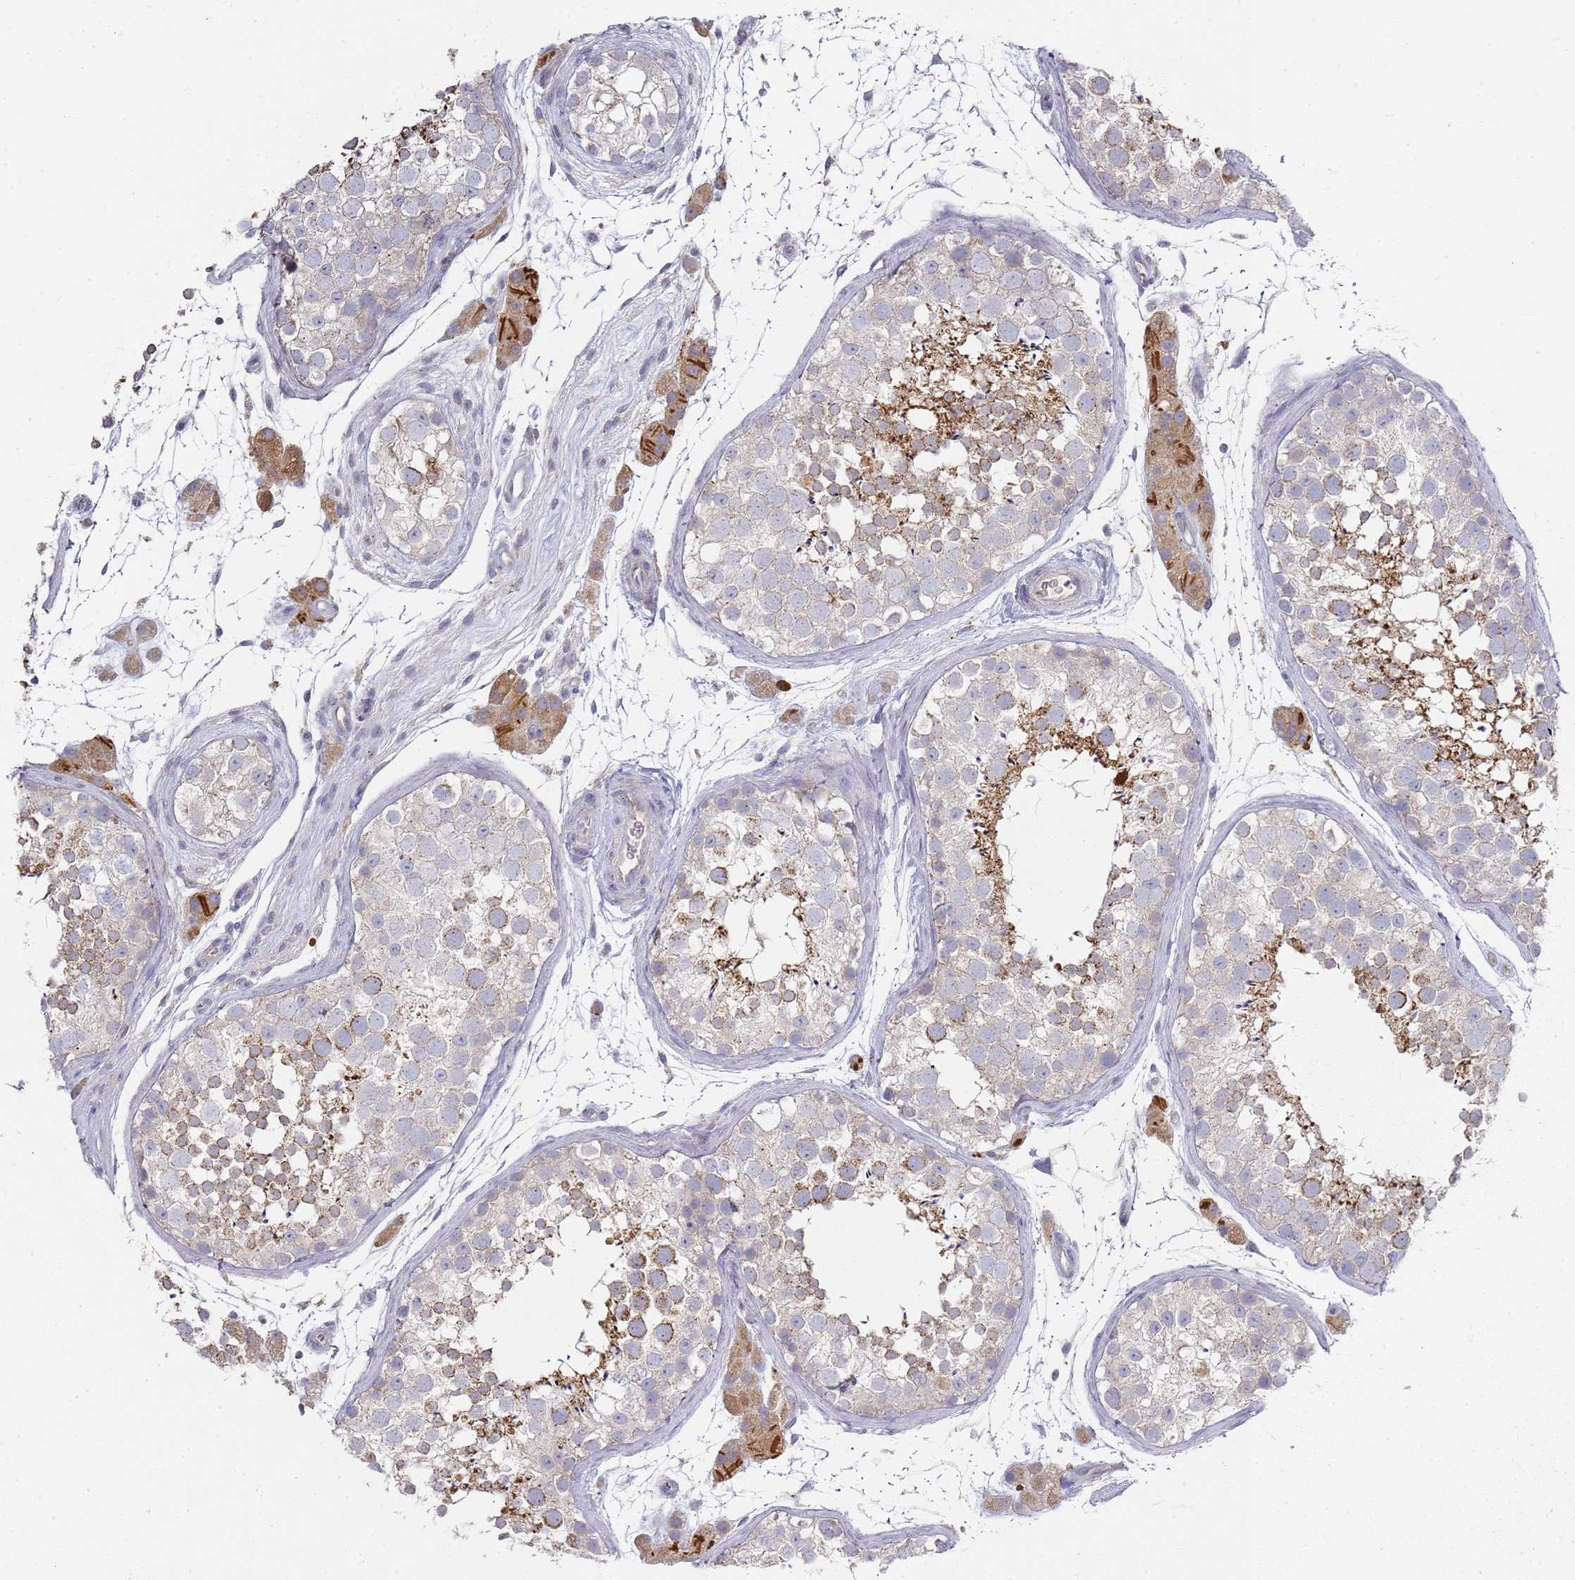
{"staining": {"intensity": "strong", "quantity": "<25%", "location": "cytoplasmic/membranous"}, "tissue": "testis", "cell_type": "Cells in seminiferous ducts", "image_type": "normal", "snomed": [{"axis": "morphology", "description": "Normal tissue, NOS"}, {"axis": "topography", "description": "Testis"}], "caption": "Protein expression analysis of unremarkable testis shows strong cytoplasmic/membranous staining in approximately <25% of cells in seminiferous ducts.", "gene": "NPEPPS", "patient": {"sex": "male", "age": 41}}